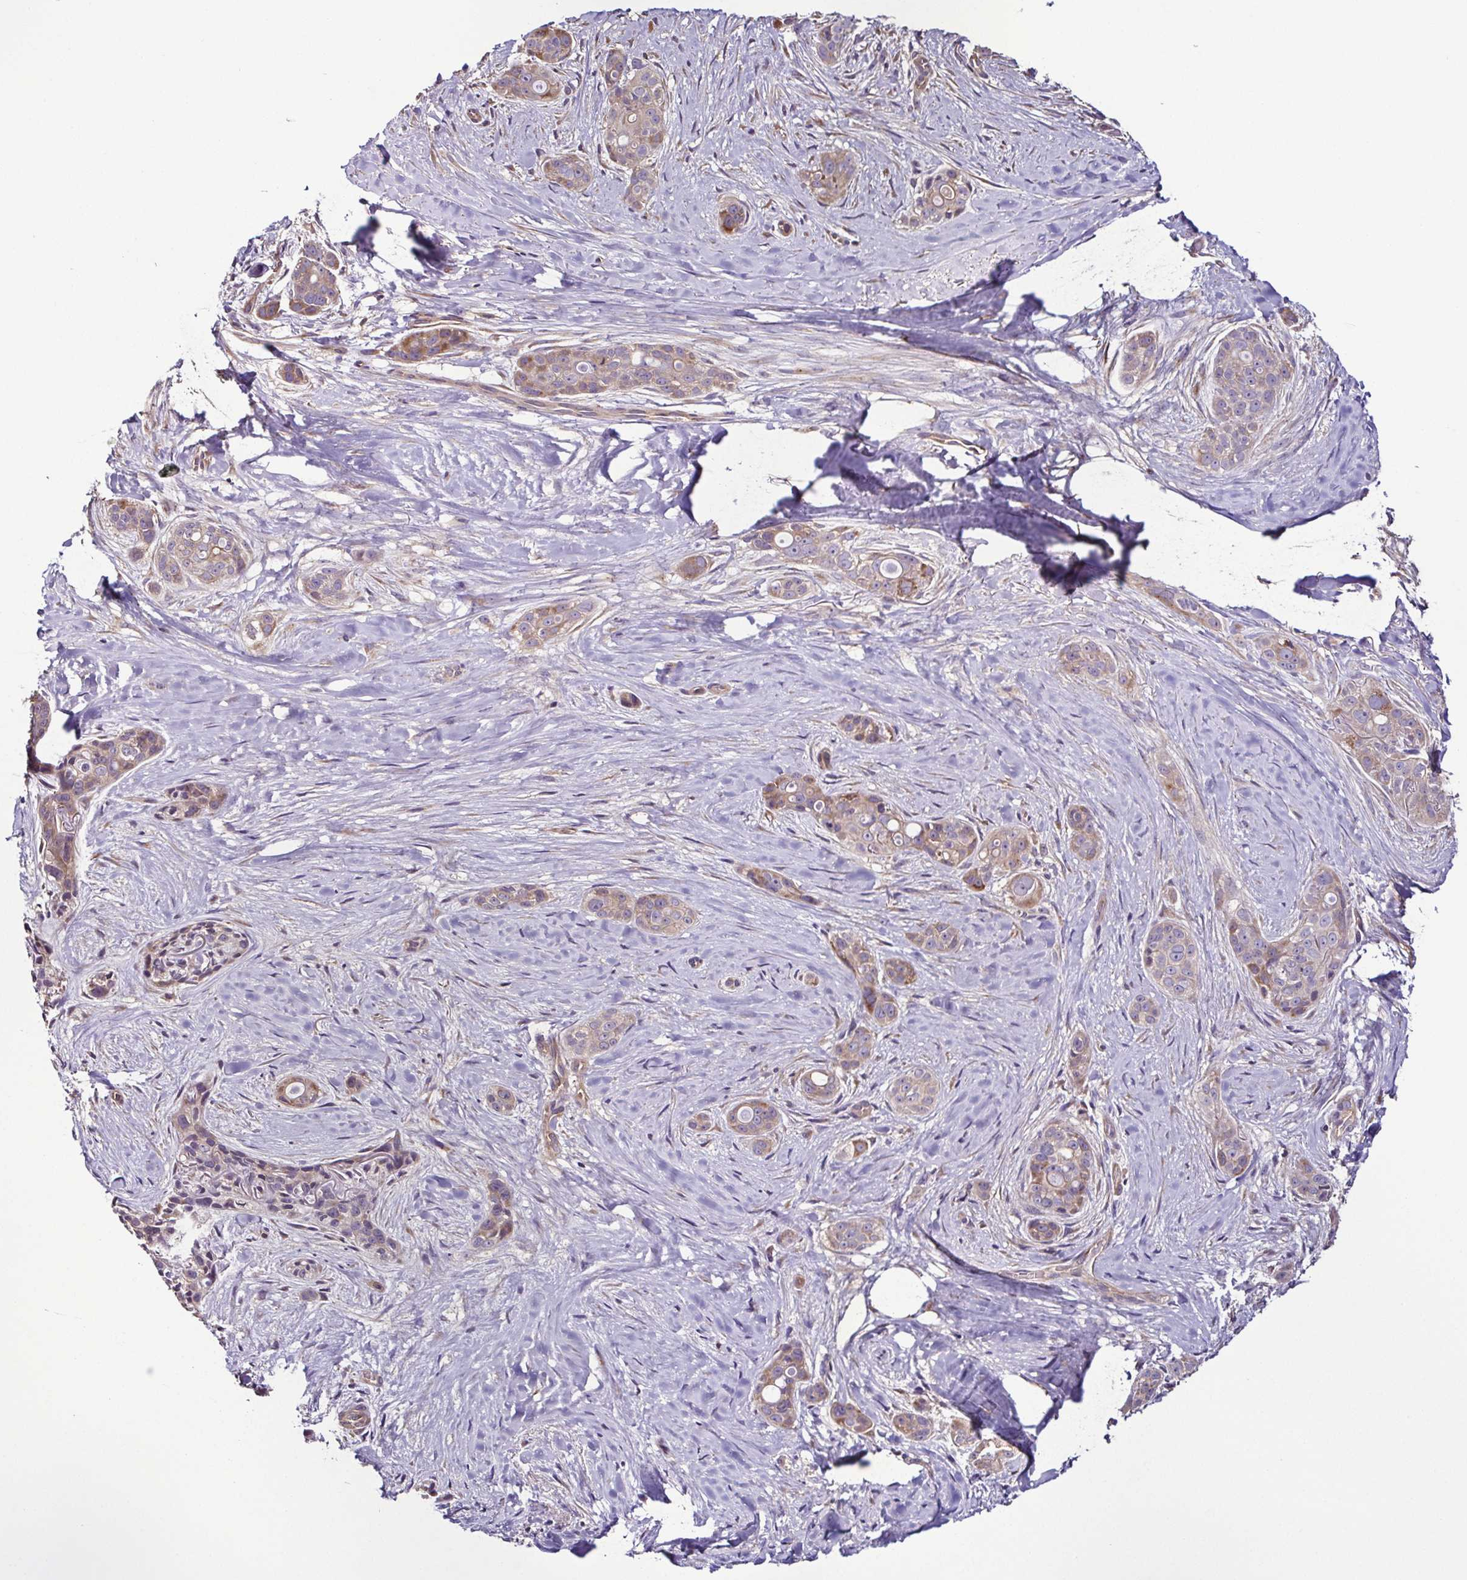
{"staining": {"intensity": "weak", "quantity": "25%-75%", "location": "cytoplasmic/membranous"}, "tissue": "skin cancer", "cell_type": "Tumor cells", "image_type": "cancer", "snomed": [{"axis": "morphology", "description": "Basal cell carcinoma"}, {"axis": "topography", "description": "Skin"}], "caption": "Weak cytoplasmic/membranous protein expression is appreciated in about 25%-75% of tumor cells in basal cell carcinoma (skin).", "gene": "LMOD2", "patient": {"sex": "female", "age": 79}}